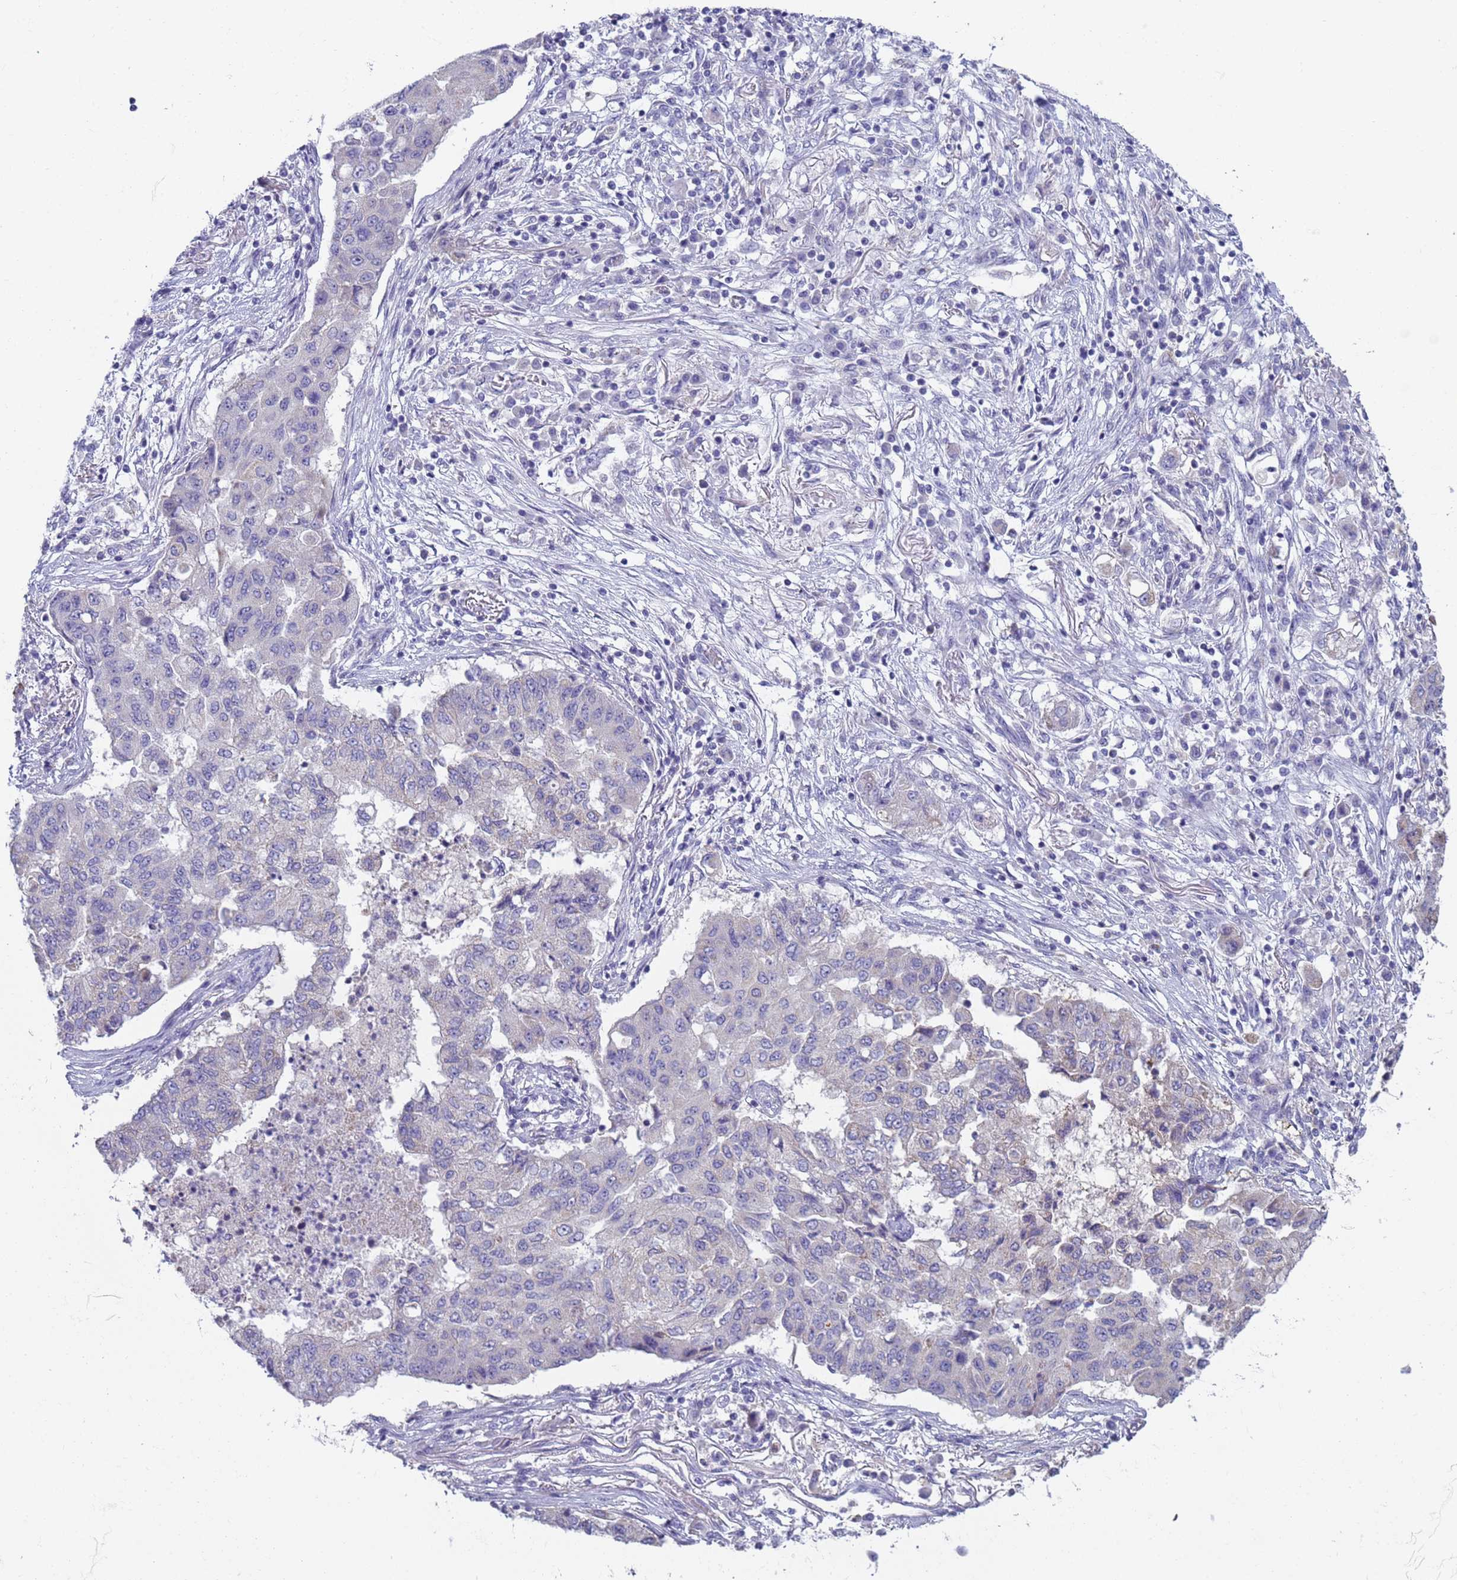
{"staining": {"intensity": "negative", "quantity": "none", "location": "none"}, "tissue": "lung cancer", "cell_type": "Tumor cells", "image_type": "cancer", "snomed": [{"axis": "morphology", "description": "Squamous cell carcinoma, NOS"}, {"axis": "topography", "description": "Lung"}], "caption": "DAB (3,3'-diaminobenzidine) immunohistochemical staining of lung squamous cell carcinoma reveals no significant positivity in tumor cells. (DAB IHC visualized using brightfield microscopy, high magnification).", "gene": "CR1", "patient": {"sex": "male", "age": 74}}